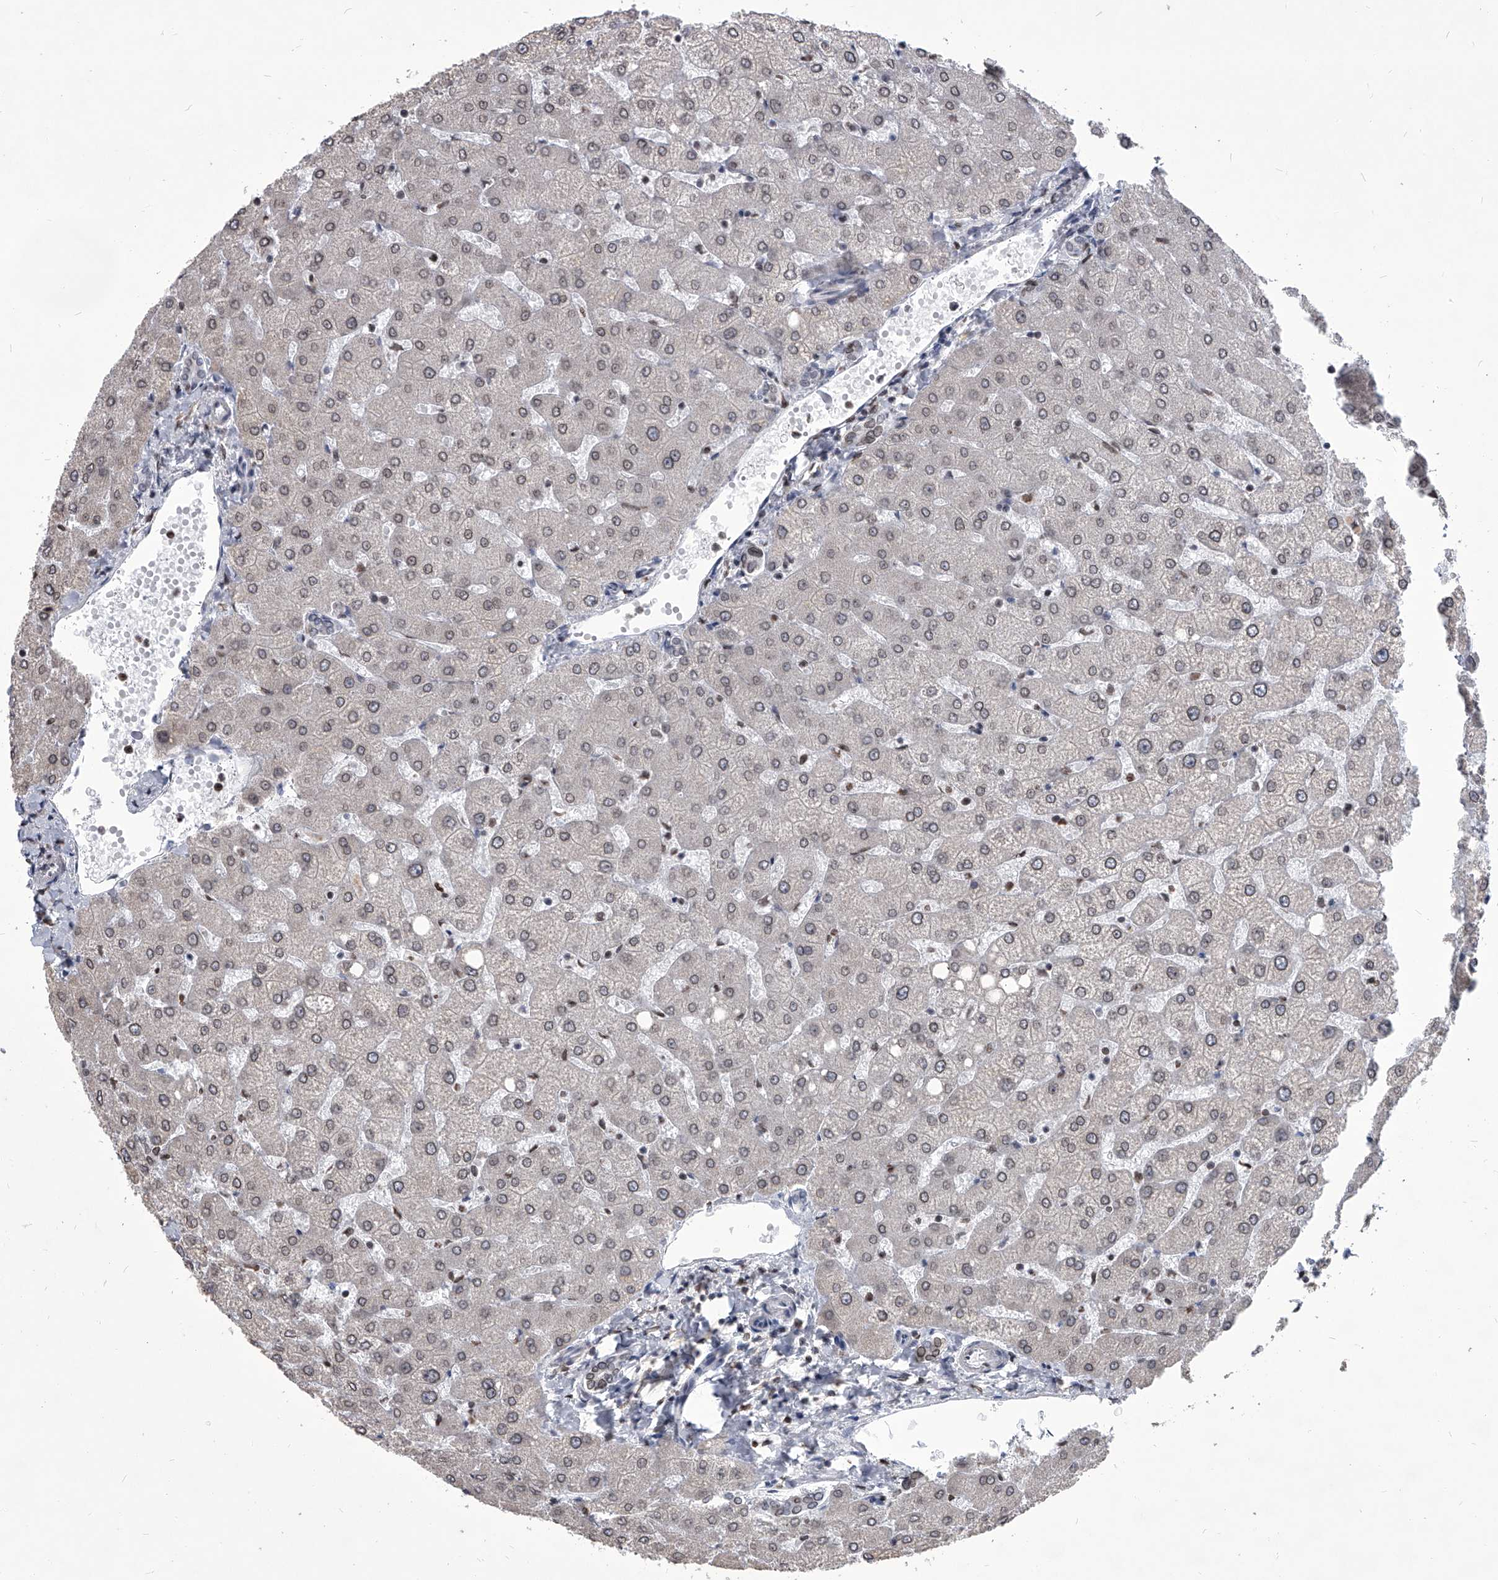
{"staining": {"intensity": "weak", "quantity": "25%-75%", "location": "nuclear"}, "tissue": "liver", "cell_type": "Cholangiocytes", "image_type": "normal", "snomed": [{"axis": "morphology", "description": "Normal tissue, NOS"}, {"axis": "topography", "description": "Liver"}], "caption": "Immunohistochemistry (IHC) histopathology image of unremarkable human liver stained for a protein (brown), which displays low levels of weak nuclear staining in about 25%-75% of cholangiocytes.", "gene": "PPIL4", "patient": {"sex": "female", "age": 54}}